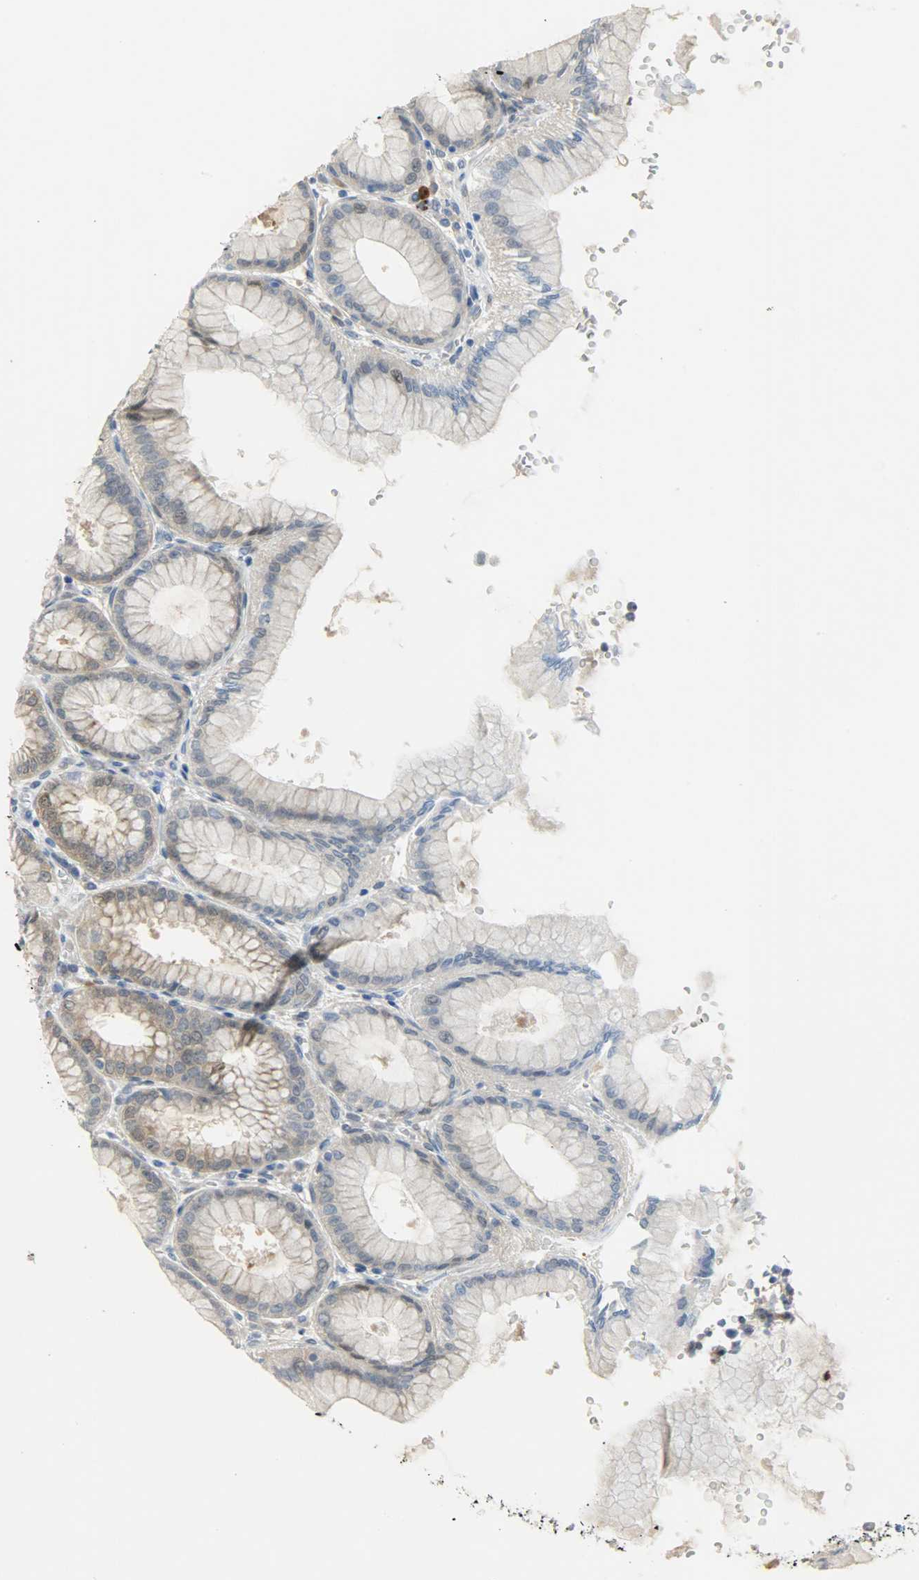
{"staining": {"intensity": "strong", "quantity": "25%-75%", "location": "cytoplasmic/membranous,nuclear"}, "tissue": "stomach", "cell_type": "Glandular cells", "image_type": "normal", "snomed": [{"axis": "morphology", "description": "Normal tissue, NOS"}, {"axis": "topography", "description": "Stomach, upper"}], "caption": "The image demonstrates a brown stain indicating the presence of a protein in the cytoplasmic/membranous,nuclear of glandular cells in stomach. (DAB = brown stain, brightfield microscopy at high magnification).", "gene": "EIF4EBP1", "patient": {"sex": "female", "age": 56}}